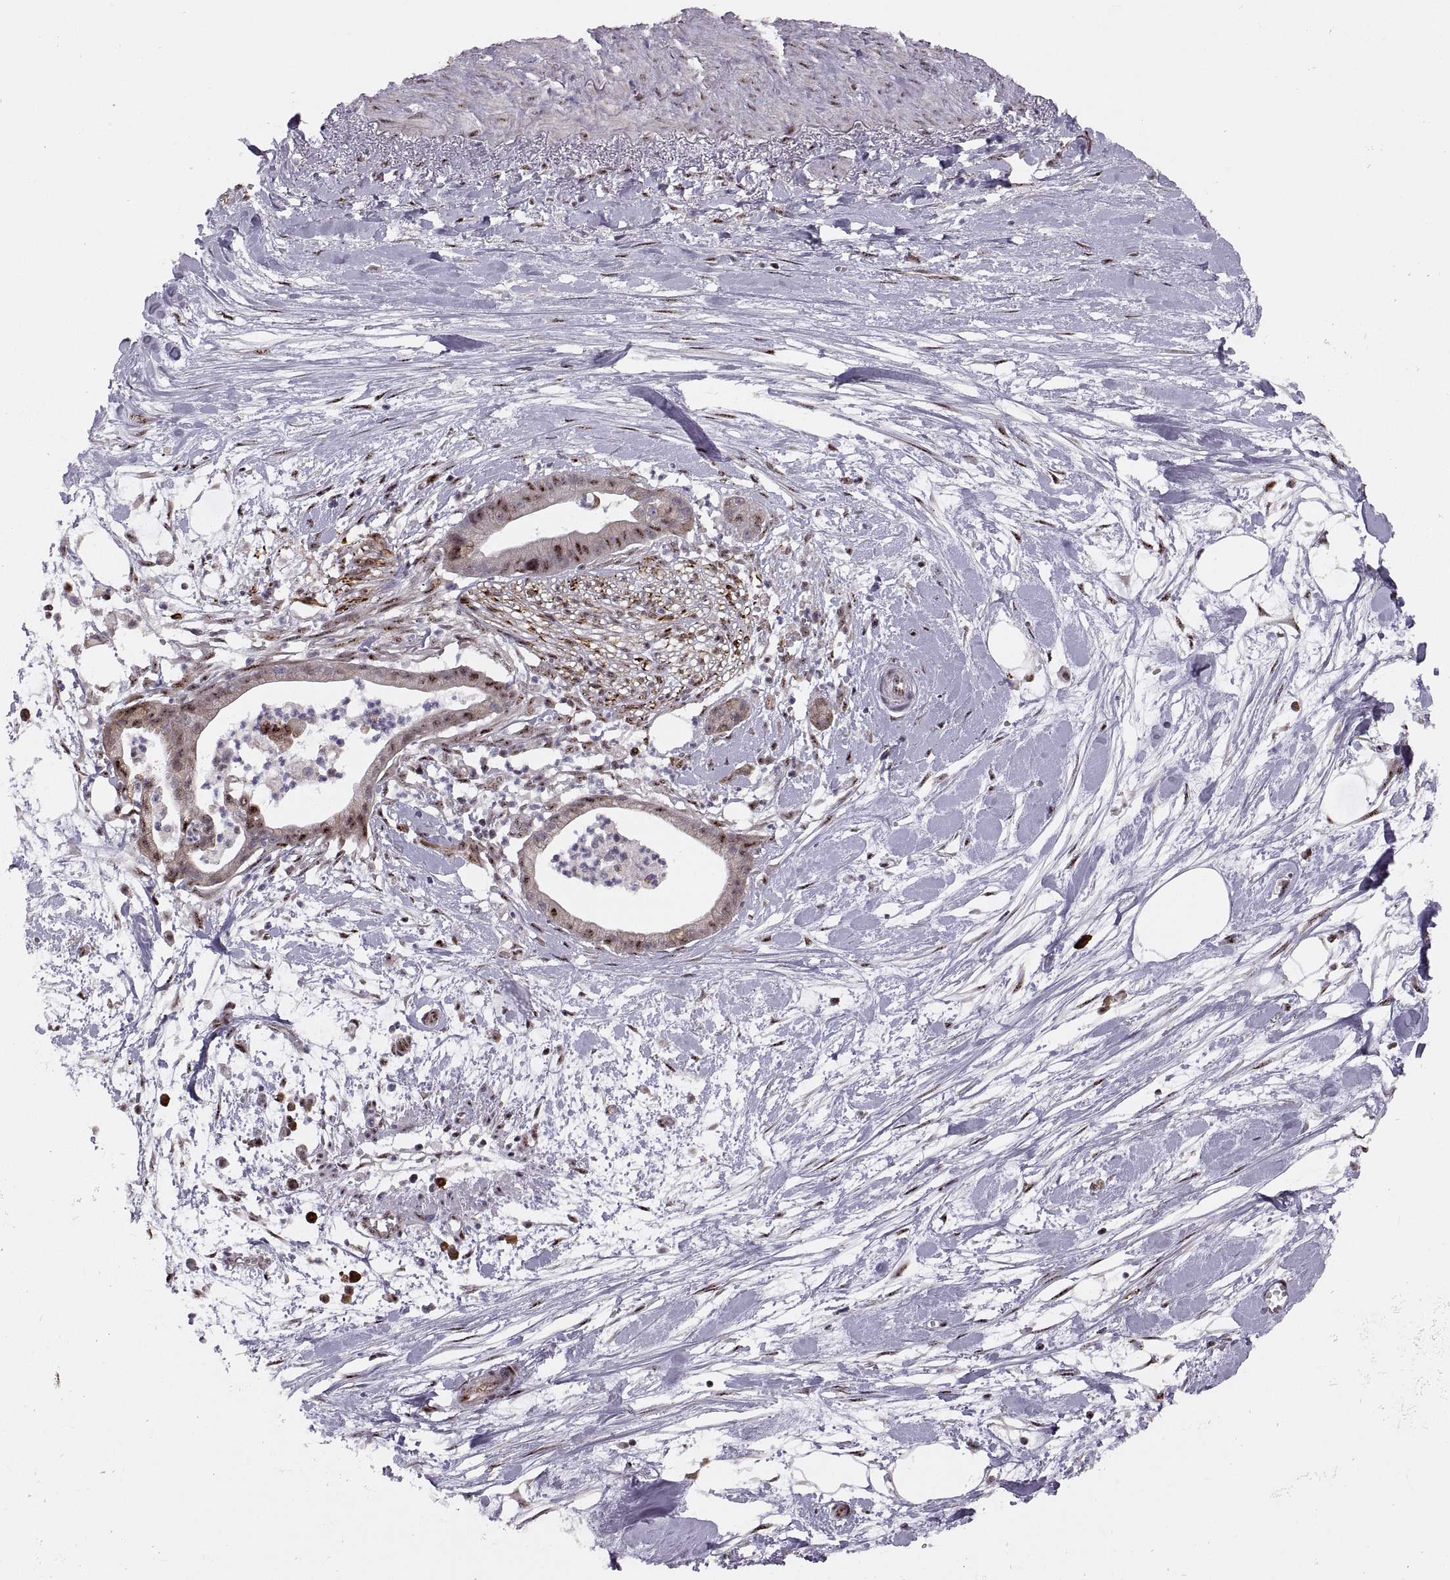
{"staining": {"intensity": "strong", "quantity": "<25%", "location": "nuclear"}, "tissue": "pancreatic cancer", "cell_type": "Tumor cells", "image_type": "cancer", "snomed": [{"axis": "morphology", "description": "Normal tissue, NOS"}, {"axis": "morphology", "description": "Adenocarcinoma, NOS"}, {"axis": "topography", "description": "Lymph node"}, {"axis": "topography", "description": "Pancreas"}], "caption": "This histopathology image displays immunohistochemistry (IHC) staining of pancreatic cancer, with medium strong nuclear expression in approximately <25% of tumor cells.", "gene": "ZCCHC17", "patient": {"sex": "female", "age": 58}}